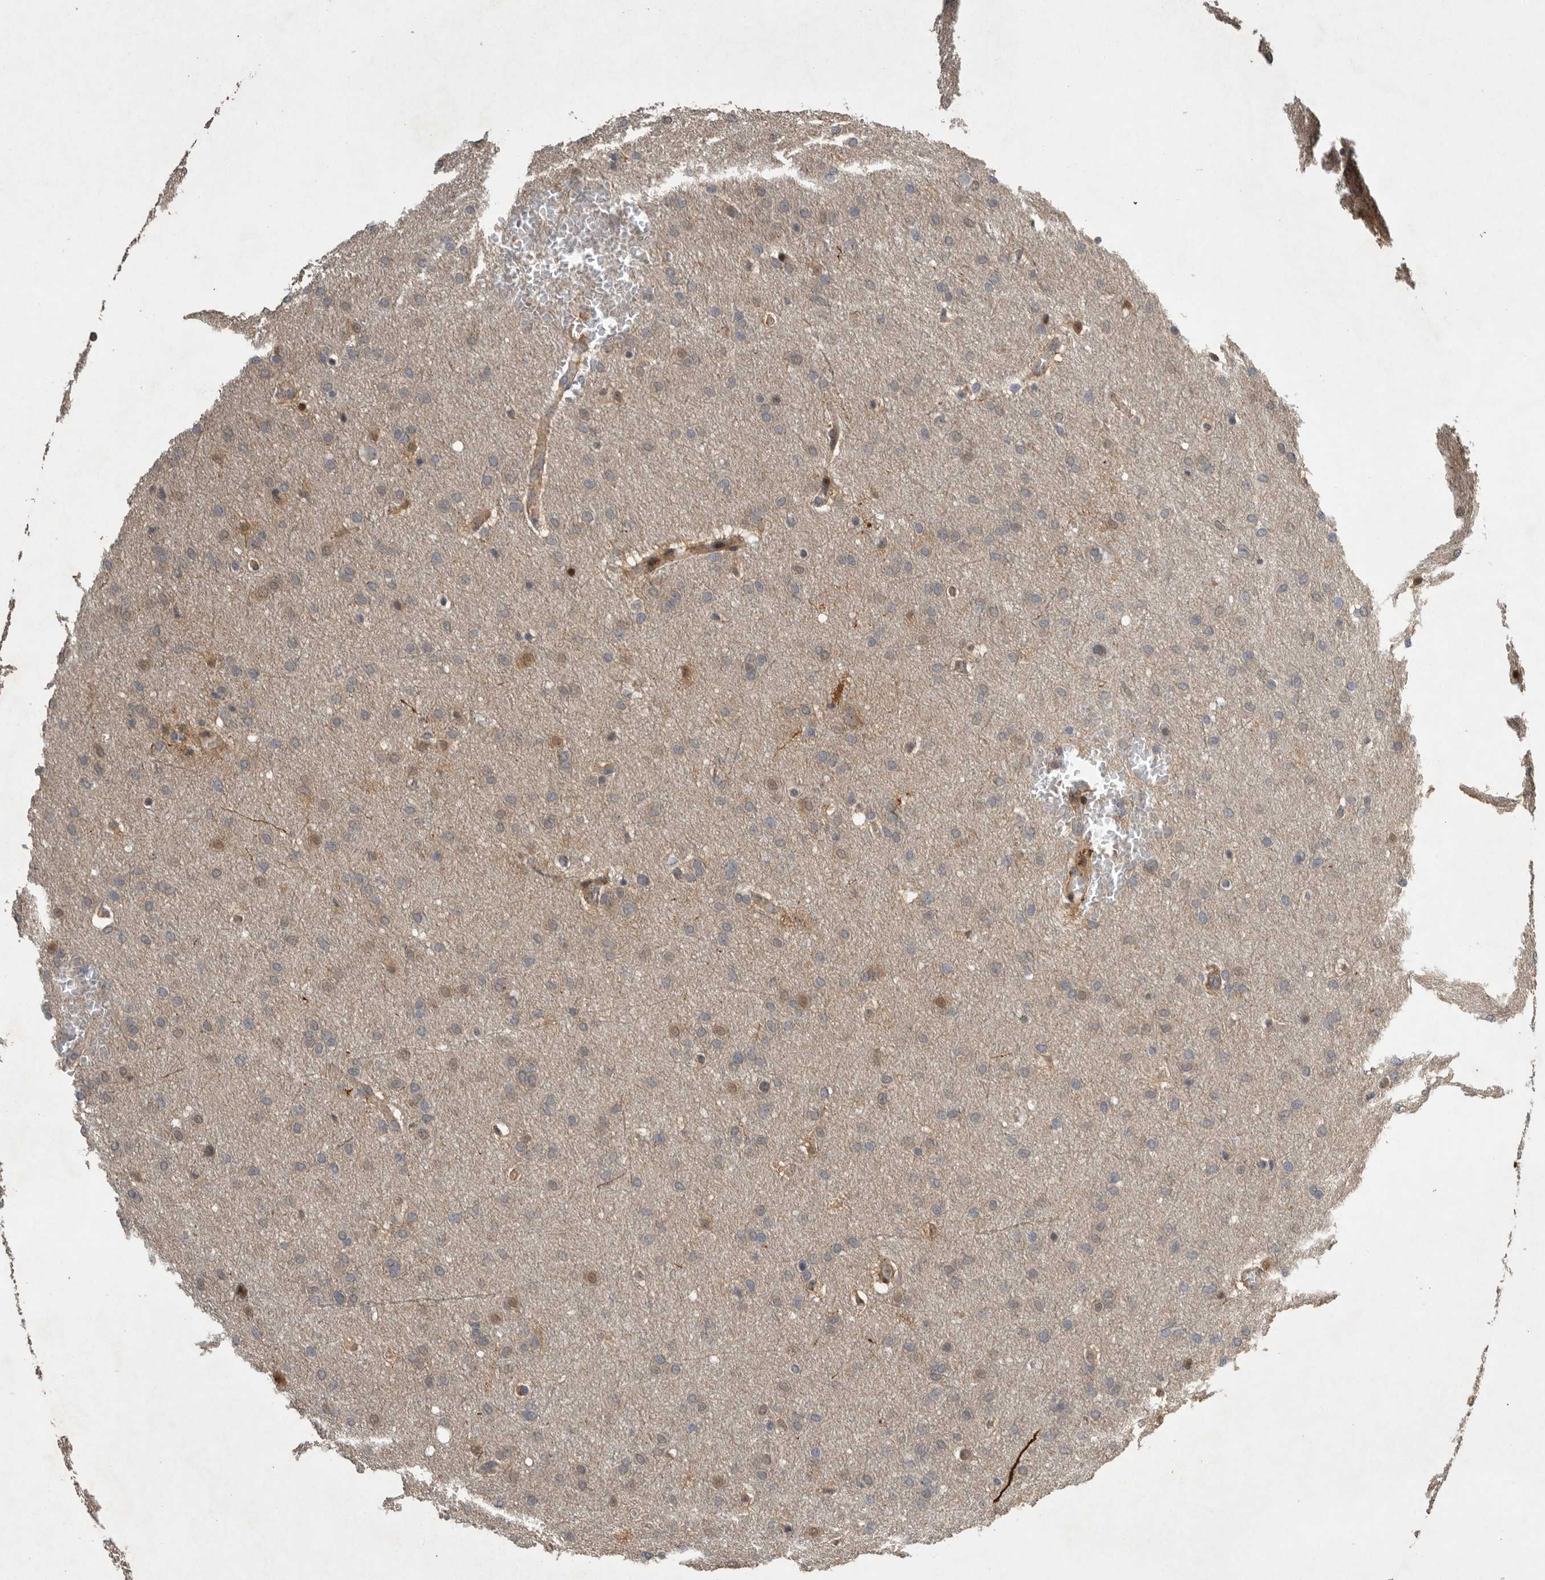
{"staining": {"intensity": "weak", "quantity": "<25%", "location": "cytoplasmic/membranous,nuclear"}, "tissue": "glioma", "cell_type": "Tumor cells", "image_type": "cancer", "snomed": [{"axis": "morphology", "description": "Glioma, malignant, Low grade"}, {"axis": "topography", "description": "Brain"}], "caption": "High power microscopy photomicrograph of an immunohistochemistry (IHC) photomicrograph of low-grade glioma (malignant), revealing no significant positivity in tumor cells.", "gene": "MPDZ", "patient": {"sex": "female", "age": 37}}